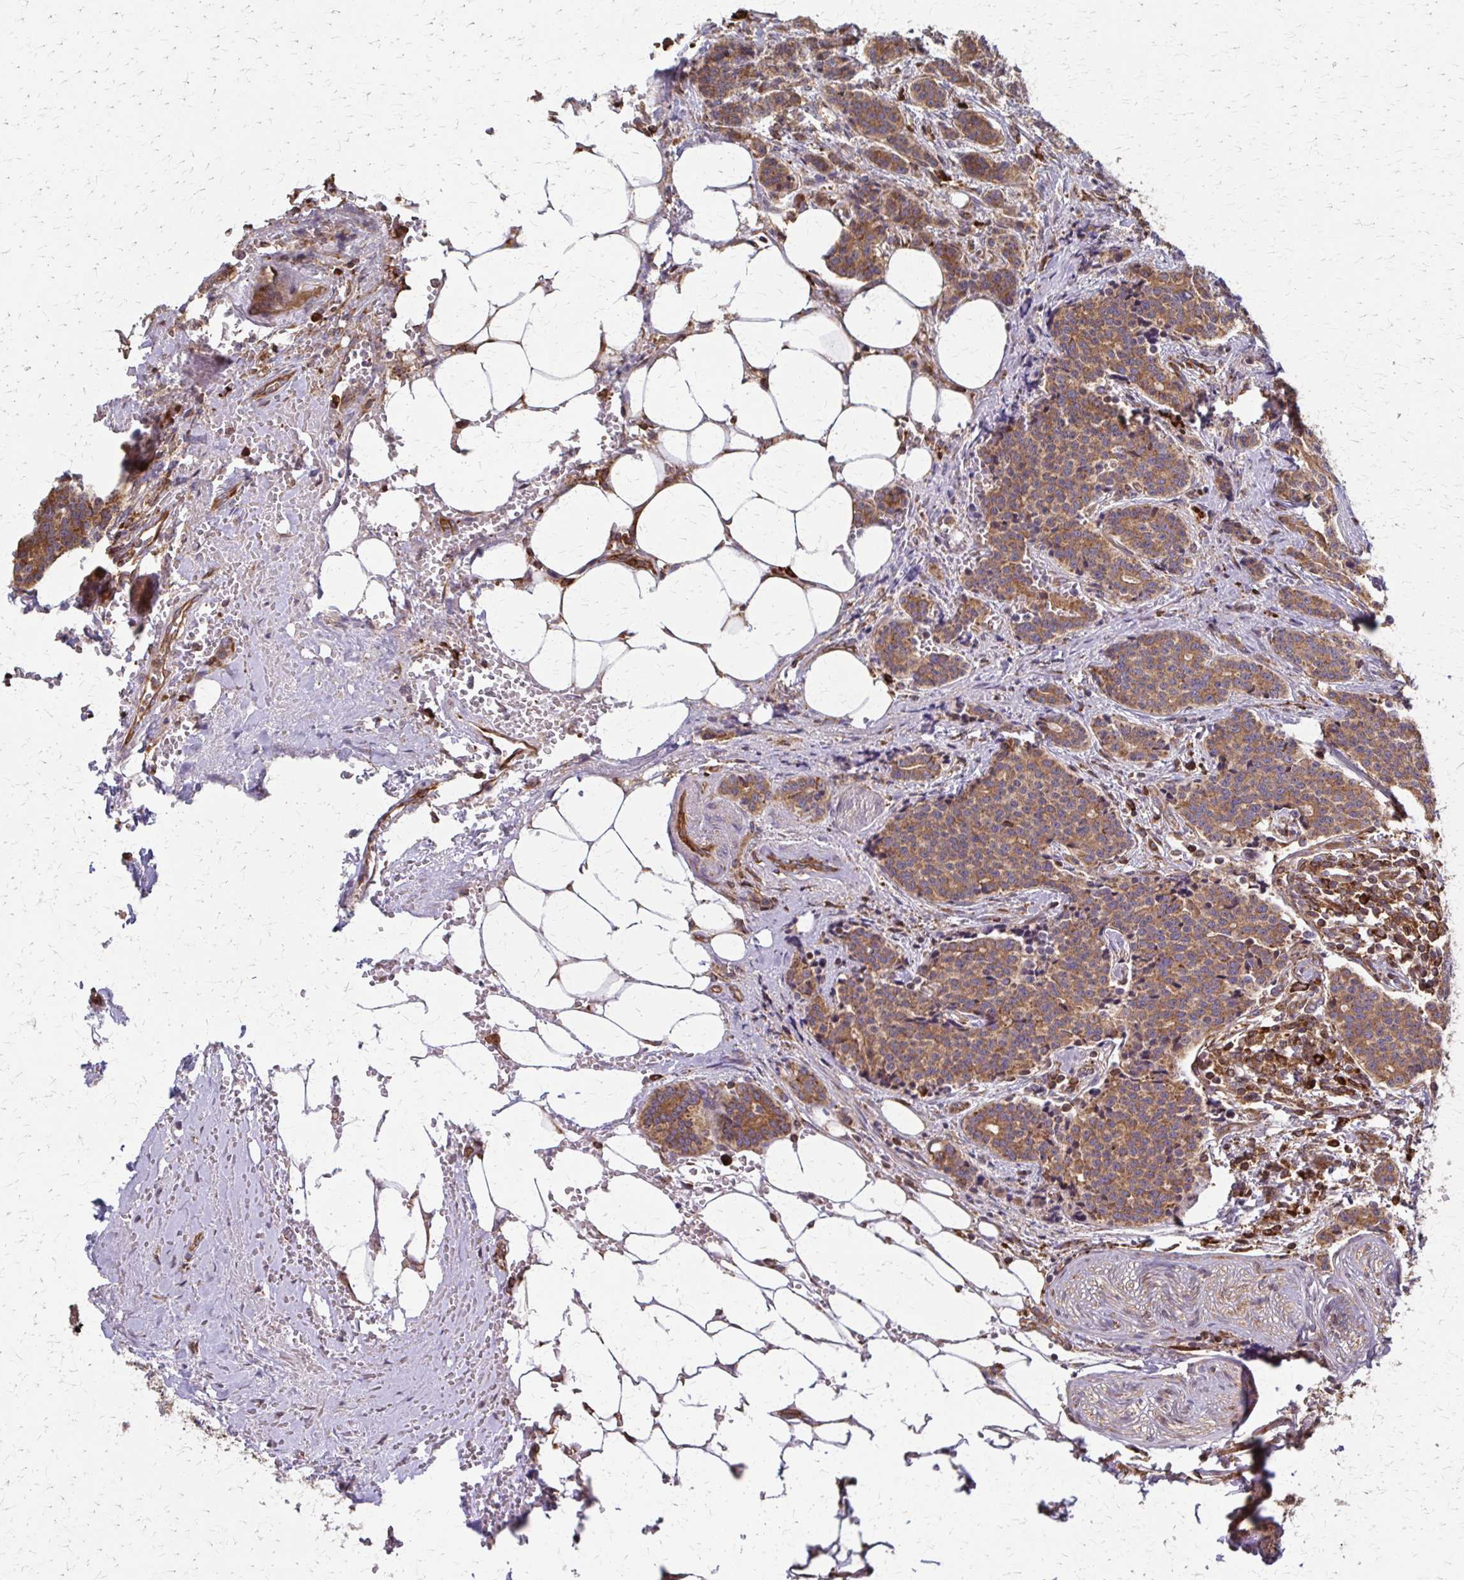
{"staining": {"intensity": "moderate", "quantity": ">75%", "location": "cytoplasmic/membranous"}, "tissue": "carcinoid", "cell_type": "Tumor cells", "image_type": "cancer", "snomed": [{"axis": "morphology", "description": "Carcinoid, malignant, NOS"}, {"axis": "topography", "description": "Small intestine"}], "caption": "Human malignant carcinoid stained with a brown dye displays moderate cytoplasmic/membranous positive expression in about >75% of tumor cells.", "gene": "EEF2", "patient": {"sex": "female", "age": 73}}